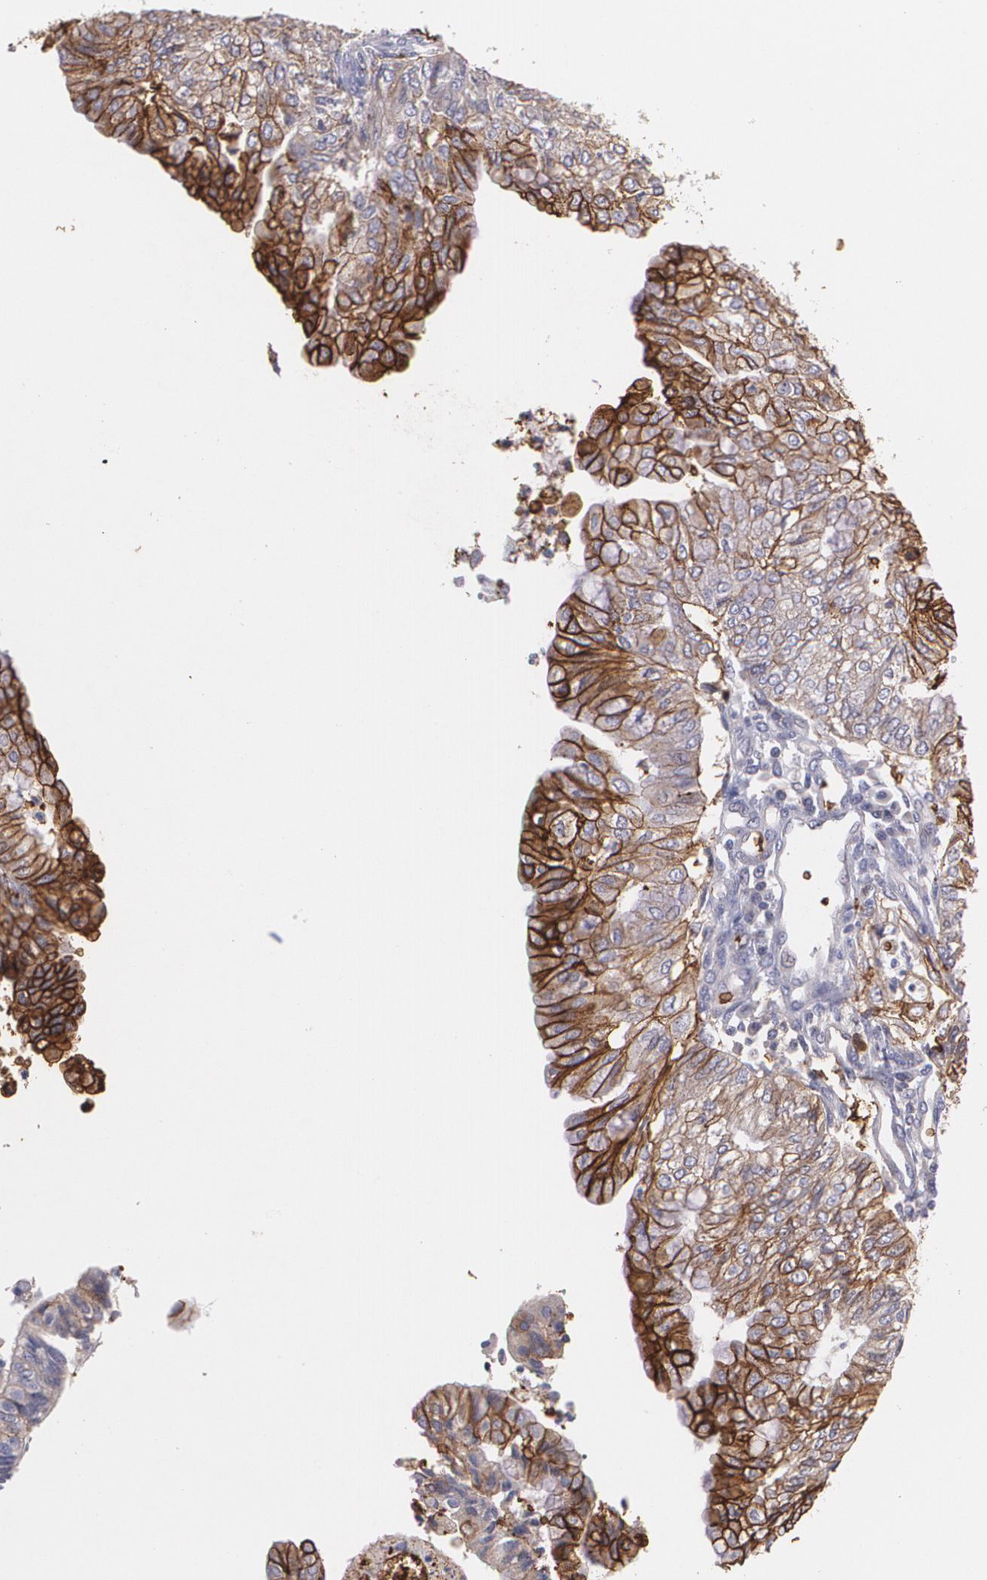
{"staining": {"intensity": "strong", "quantity": "25%-75%", "location": "cytoplasmic/membranous"}, "tissue": "endometrial cancer", "cell_type": "Tumor cells", "image_type": "cancer", "snomed": [{"axis": "morphology", "description": "Adenocarcinoma, NOS"}, {"axis": "topography", "description": "Endometrium"}], "caption": "Endometrial adenocarcinoma stained with IHC shows strong cytoplasmic/membranous positivity in about 25%-75% of tumor cells.", "gene": "SLC2A1", "patient": {"sex": "female", "age": 59}}